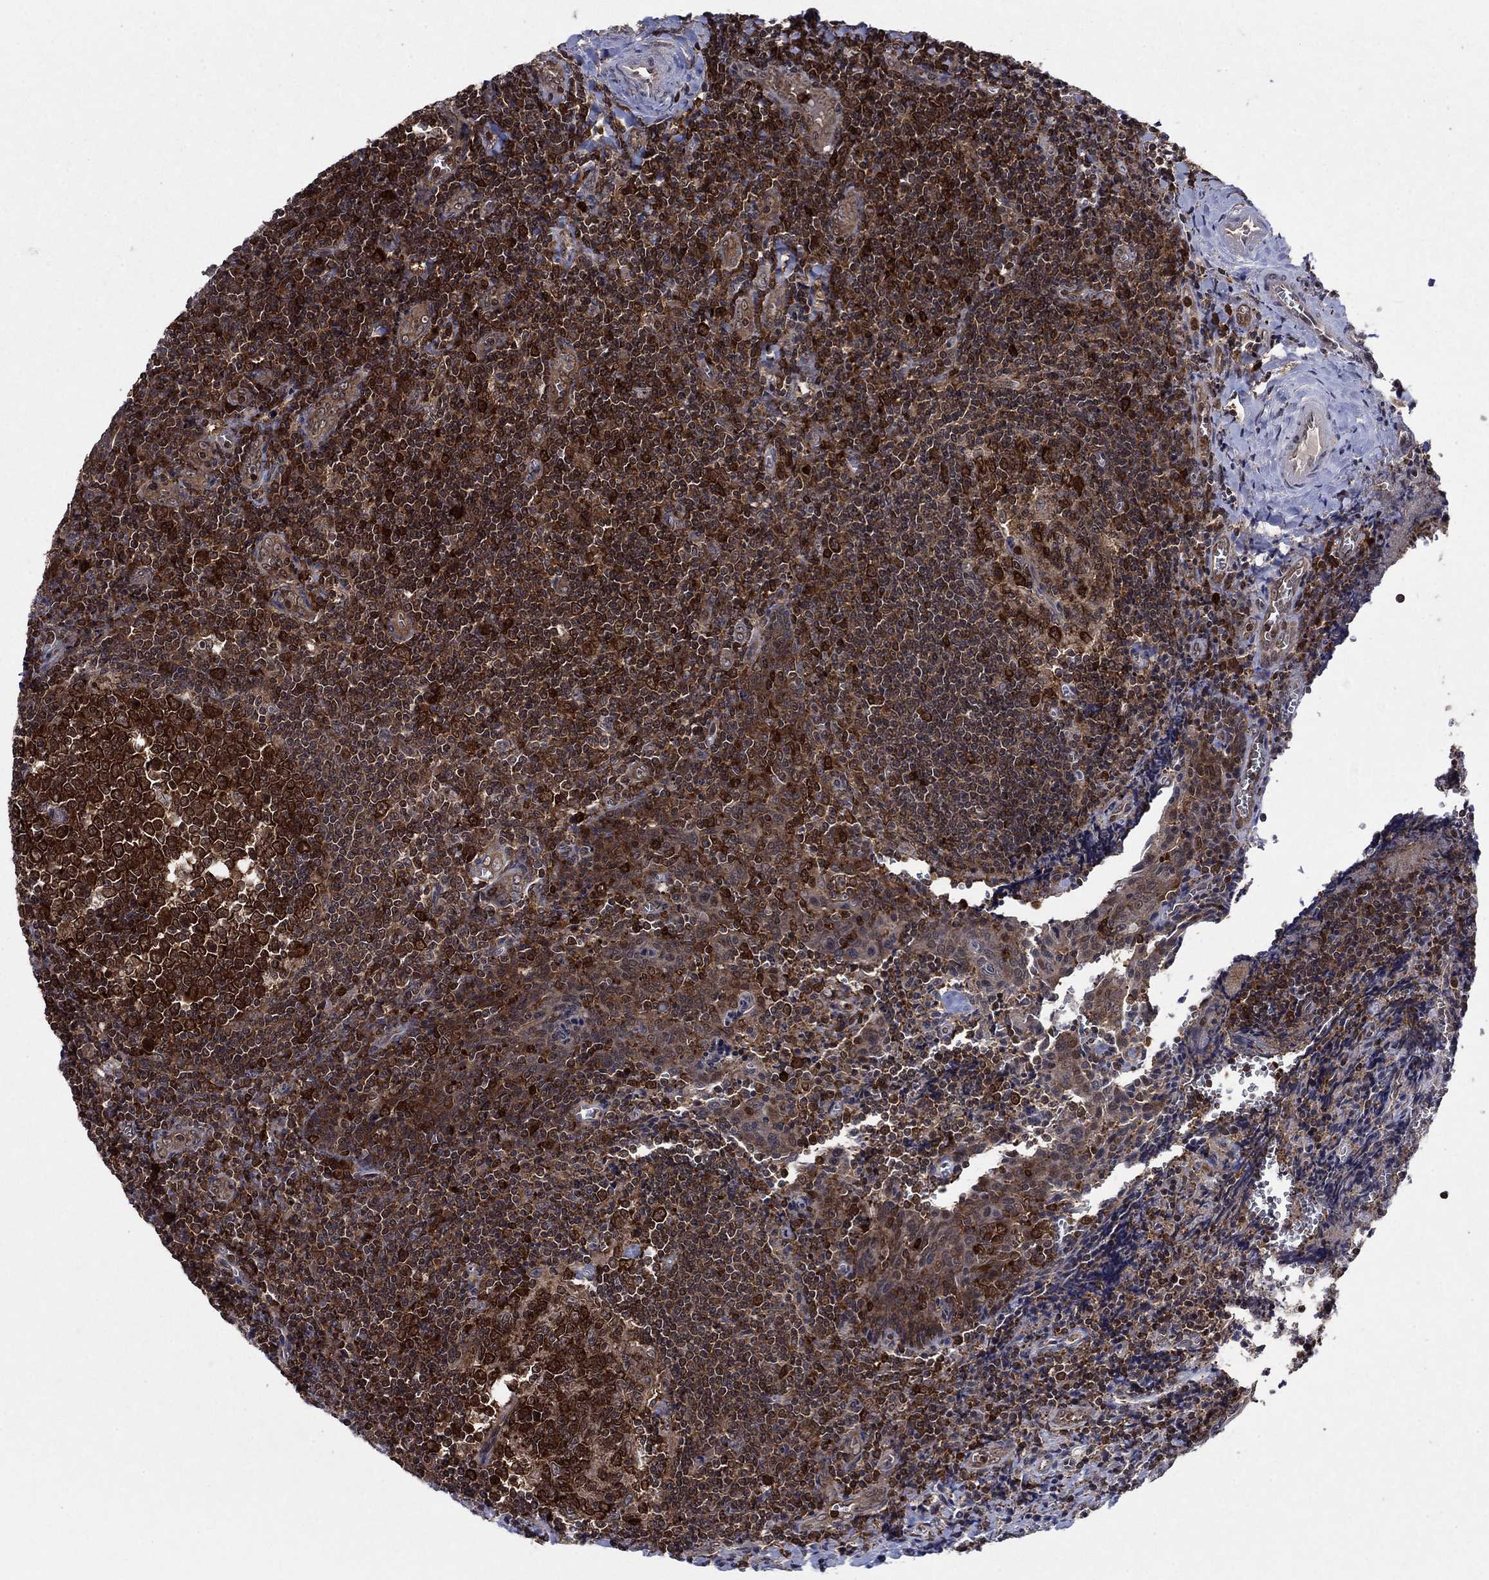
{"staining": {"intensity": "strong", "quantity": "25%-75%", "location": "cytoplasmic/membranous"}, "tissue": "tonsil", "cell_type": "Germinal center cells", "image_type": "normal", "snomed": [{"axis": "morphology", "description": "Normal tissue, NOS"}, {"axis": "morphology", "description": "Inflammation, NOS"}, {"axis": "topography", "description": "Tonsil"}], "caption": "High-power microscopy captured an immunohistochemistry histopathology image of benign tonsil, revealing strong cytoplasmic/membranous staining in about 25%-75% of germinal center cells. (DAB IHC with brightfield microscopy, high magnification).", "gene": "CACYBP", "patient": {"sex": "female", "age": 31}}